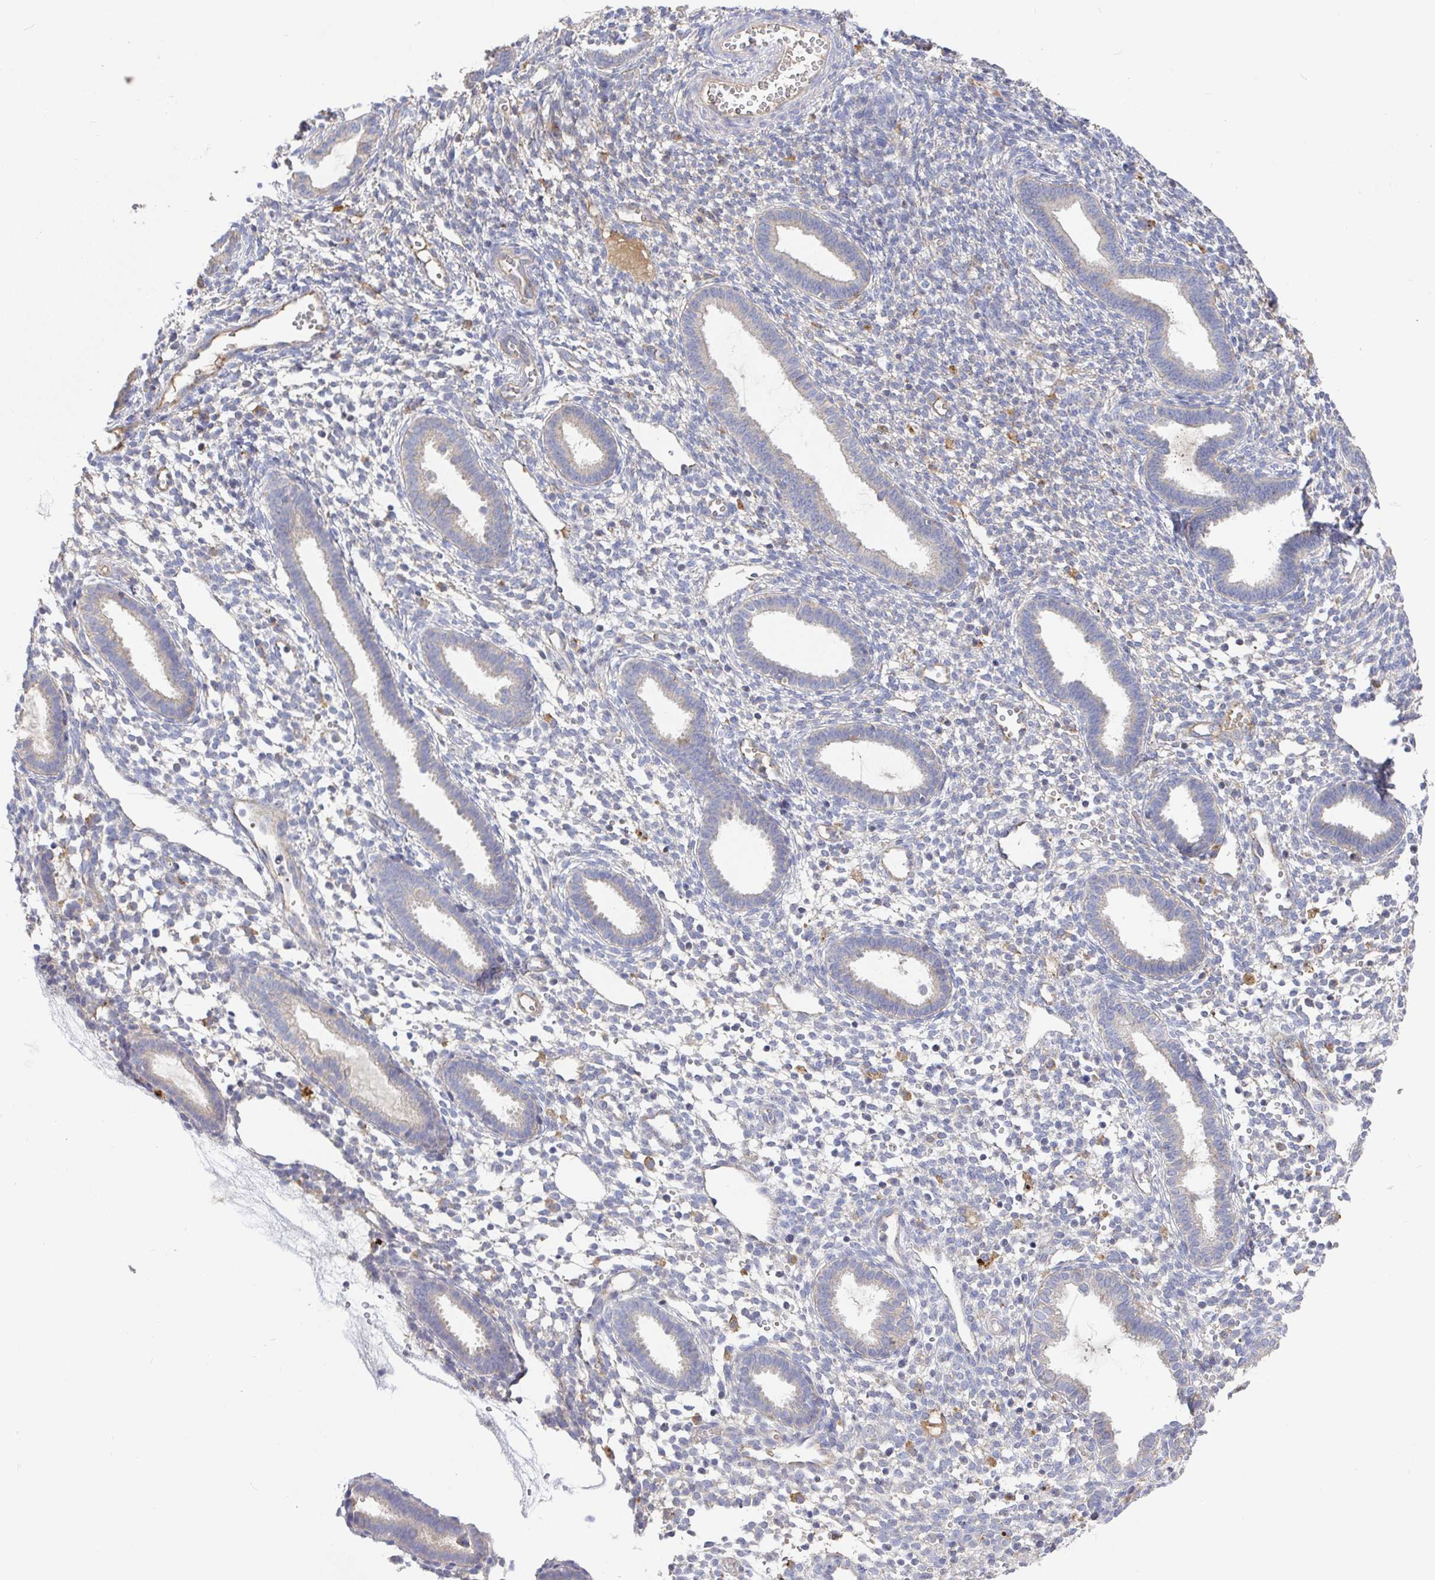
{"staining": {"intensity": "negative", "quantity": "none", "location": "none"}, "tissue": "endometrium", "cell_type": "Cells in endometrial stroma", "image_type": "normal", "snomed": [{"axis": "morphology", "description": "Normal tissue, NOS"}, {"axis": "topography", "description": "Endometrium"}], "caption": "Image shows no significant protein staining in cells in endometrial stroma of normal endometrium.", "gene": "IRAK2", "patient": {"sex": "female", "age": 36}}